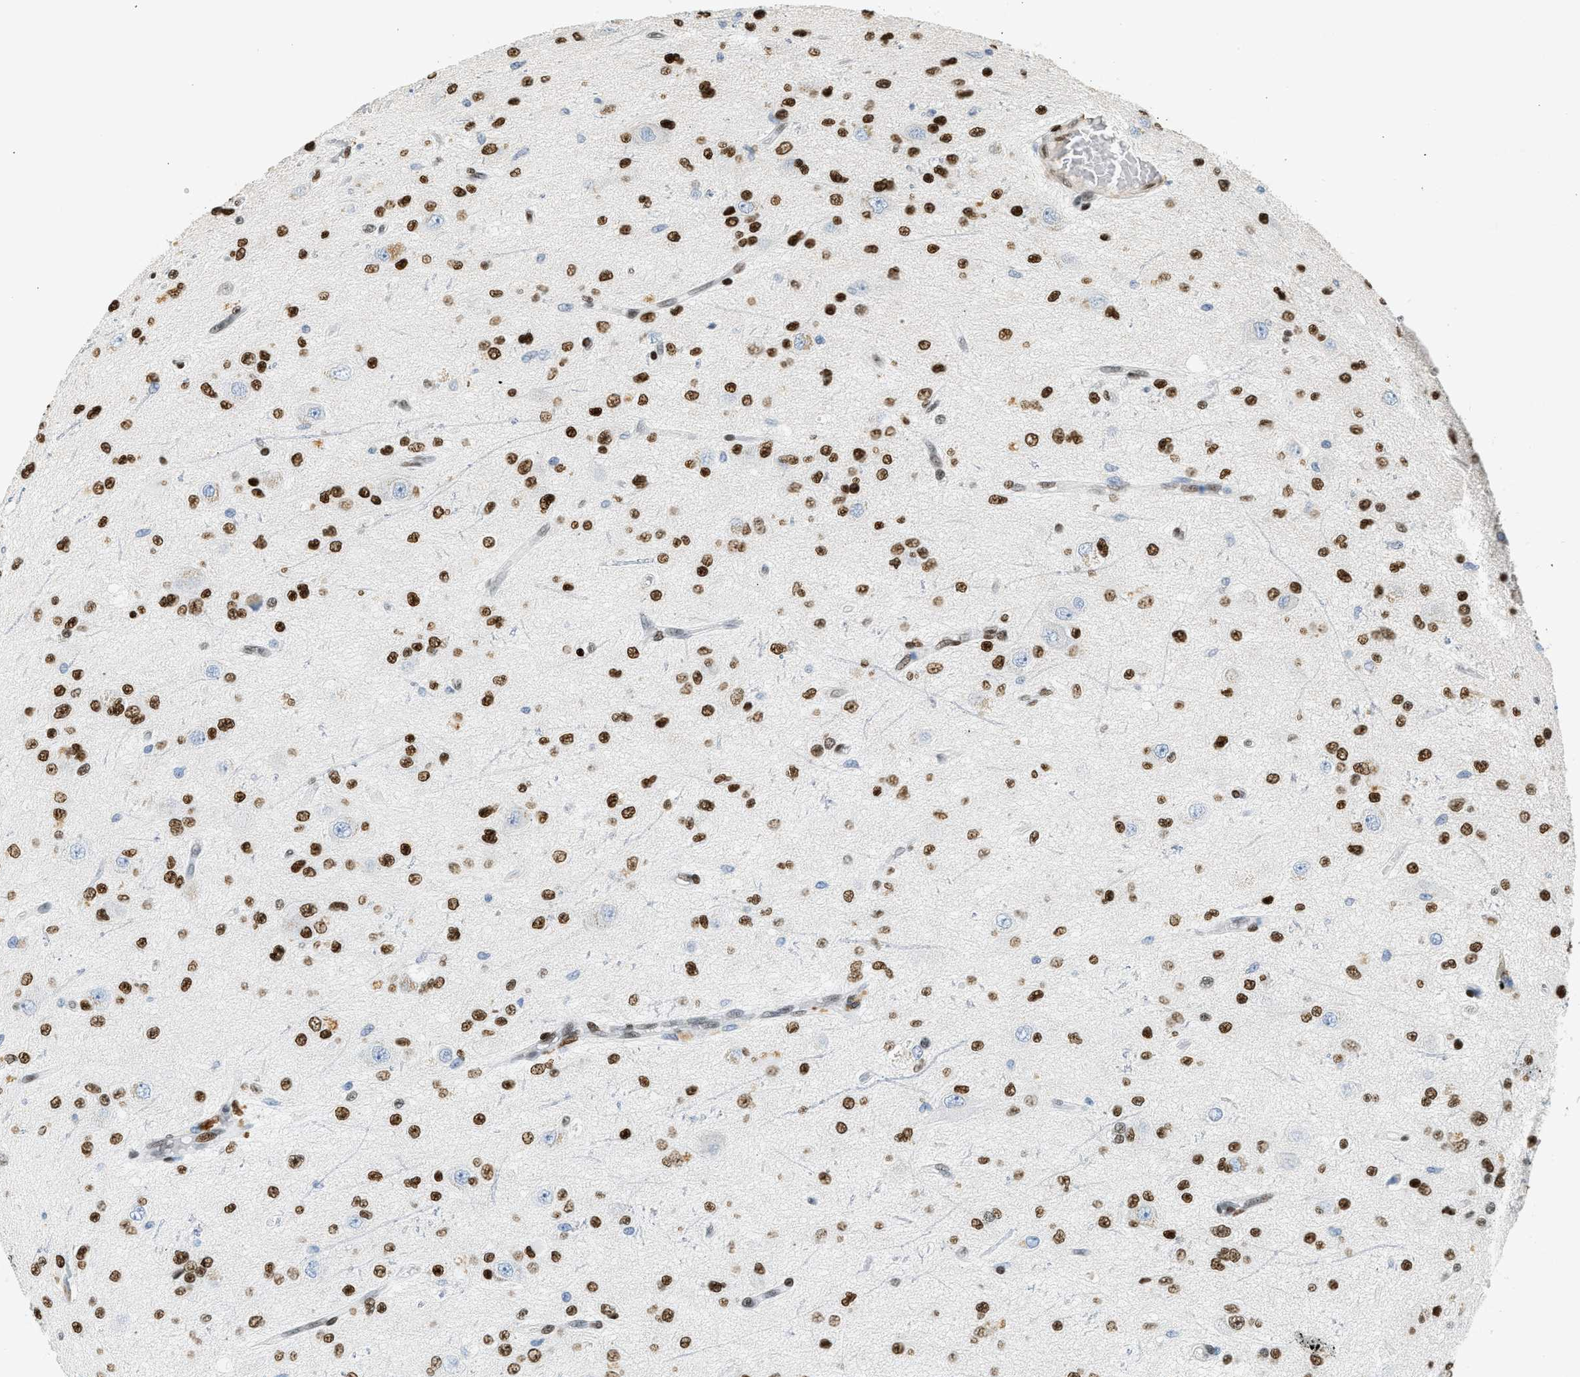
{"staining": {"intensity": "strong", "quantity": ">75%", "location": "nuclear"}, "tissue": "glioma", "cell_type": "Tumor cells", "image_type": "cancer", "snomed": [{"axis": "morphology", "description": "Glioma, malignant, High grade"}, {"axis": "topography", "description": "pancreas cauda"}], "caption": "Glioma tissue demonstrates strong nuclear staining in approximately >75% of tumor cells, visualized by immunohistochemistry. (Brightfield microscopy of DAB IHC at high magnification).", "gene": "ZBTB20", "patient": {"sex": "male", "age": 60}}